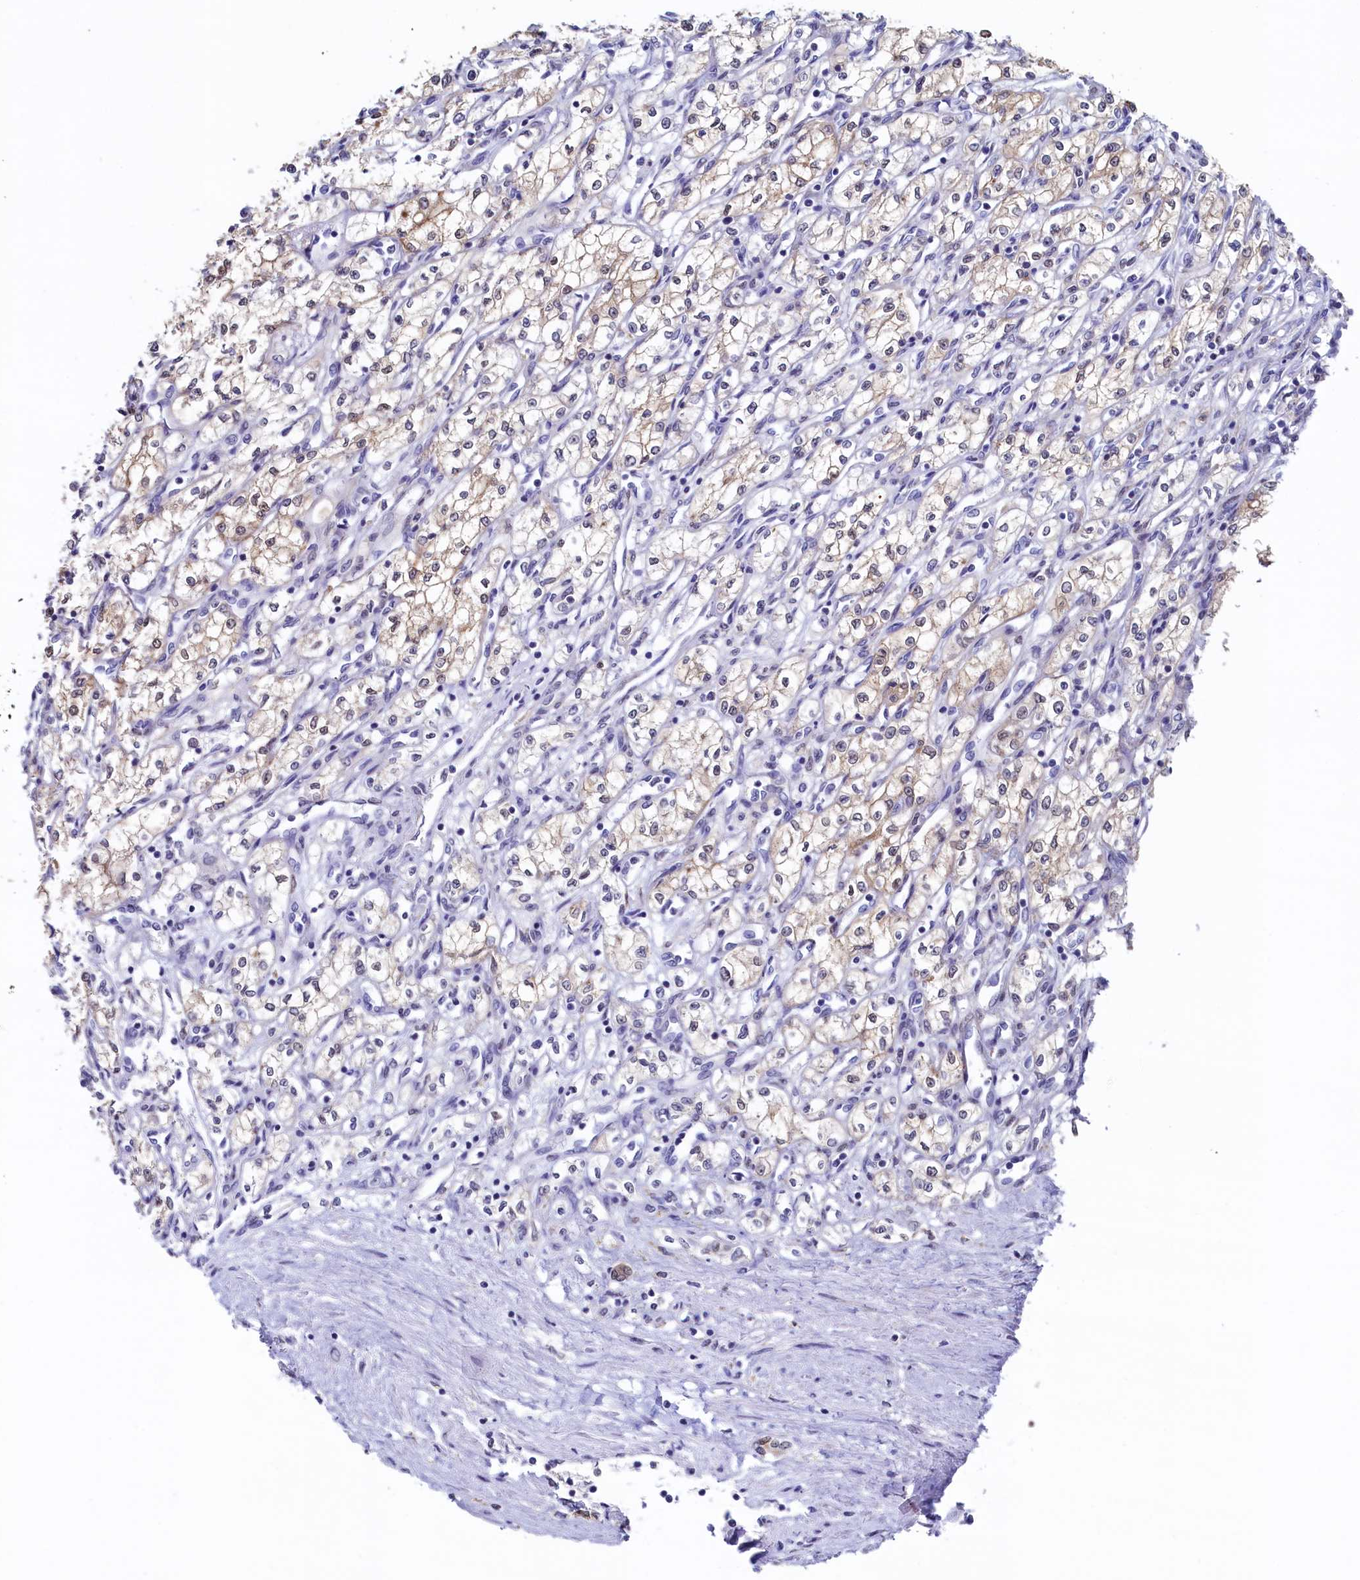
{"staining": {"intensity": "weak", "quantity": "<25%", "location": "cytoplasmic/membranous"}, "tissue": "renal cancer", "cell_type": "Tumor cells", "image_type": "cancer", "snomed": [{"axis": "morphology", "description": "Adenocarcinoma, NOS"}, {"axis": "topography", "description": "Kidney"}], "caption": "A histopathology image of adenocarcinoma (renal) stained for a protein demonstrates no brown staining in tumor cells.", "gene": "AHCY", "patient": {"sex": "male", "age": 59}}